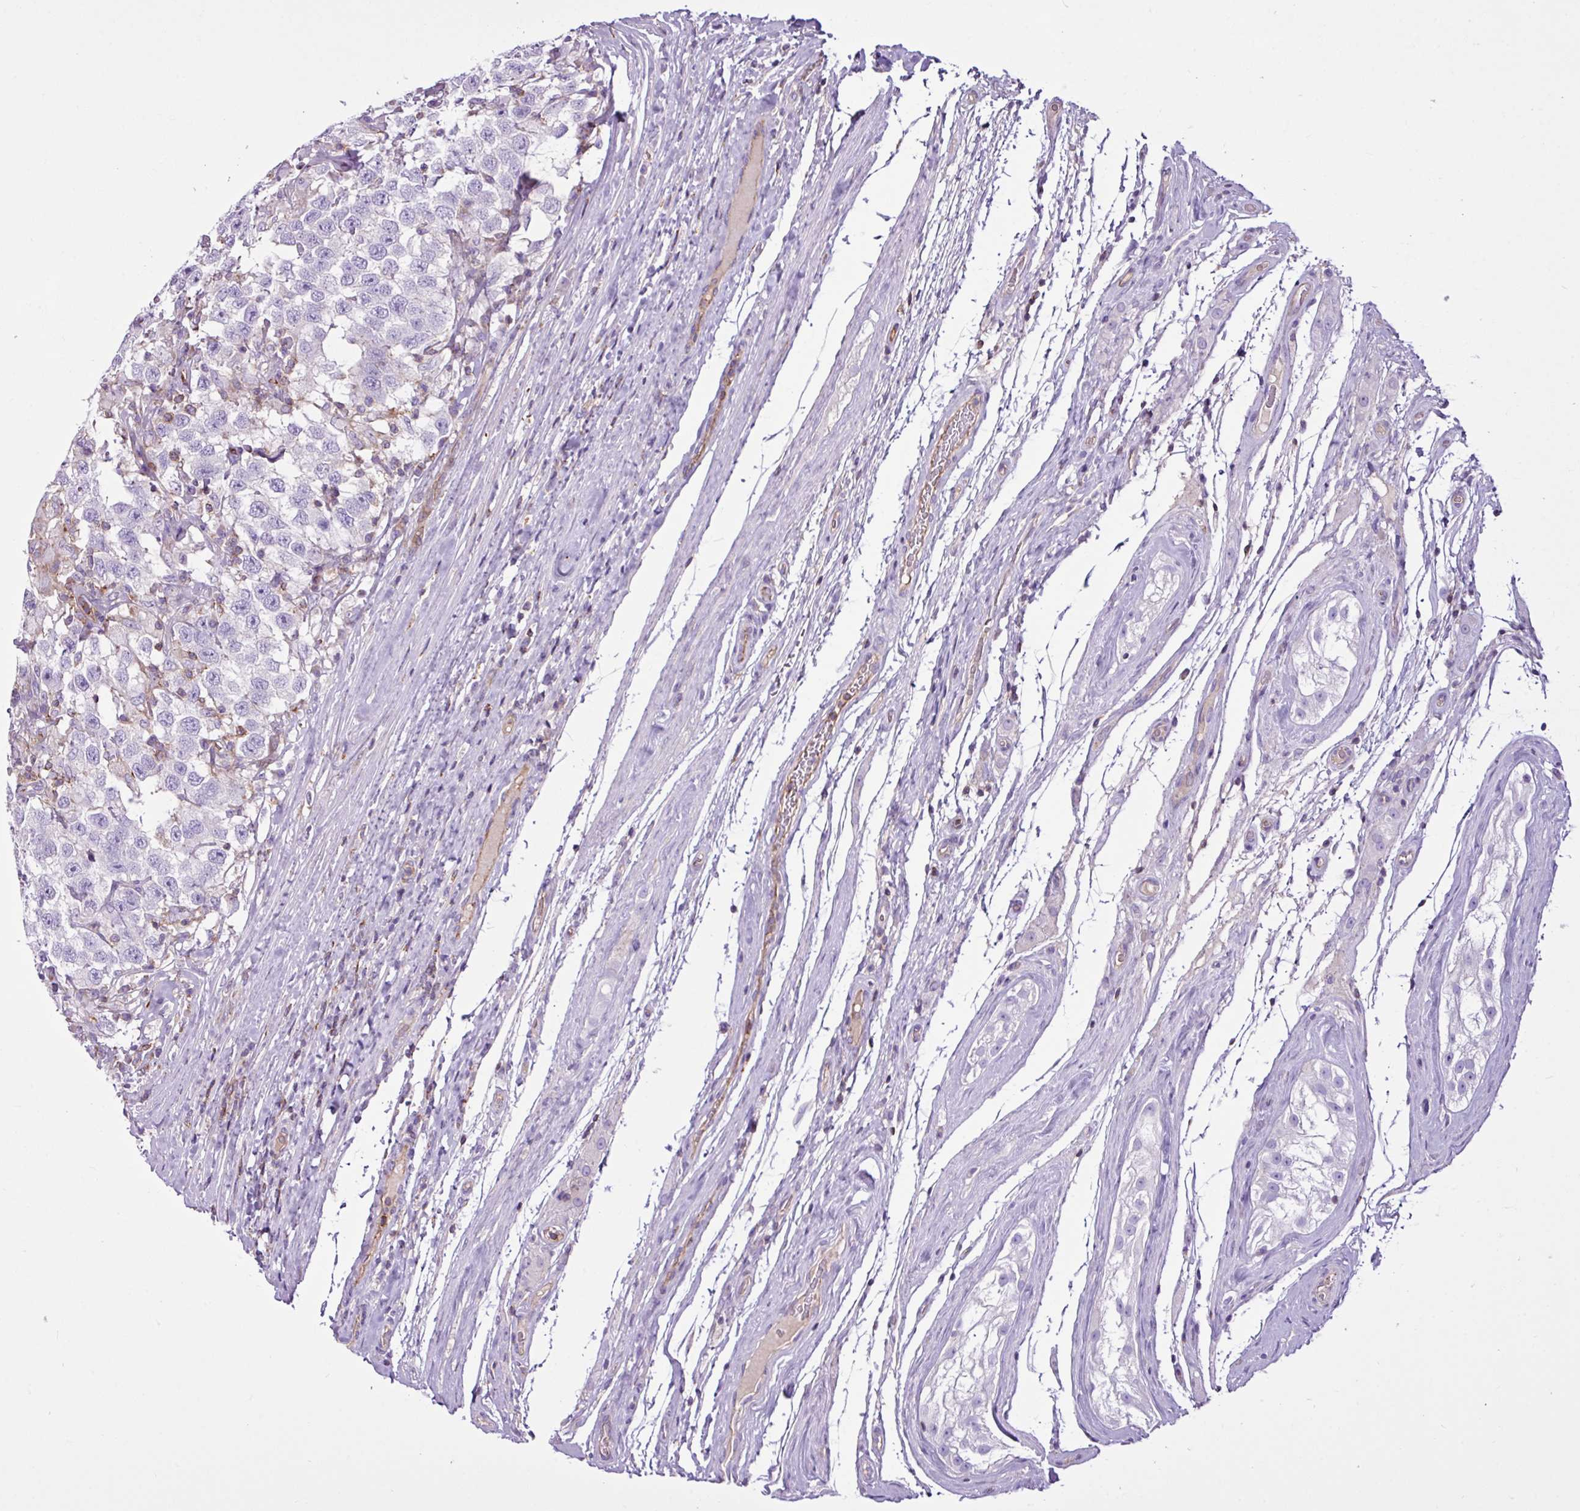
{"staining": {"intensity": "negative", "quantity": "none", "location": "none"}, "tissue": "testis cancer", "cell_type": "Tumor cells", "image_type": "cancer", "snomed": [{"axis": "morphology", "description": "Seminoma, NOS"}, {"axis": "topography", "description": "Testis"}], "caption": "DAB (3,3'-diaminobenzidine) immunohistochemical staining of seminoma (testis) displays no significant staining in tumor cells. The staining is performed using DAB brown chromogen with nuclei counter-stained in using hematoxylin.", "gene": "EME2", "patient": {"sex": "male", "age": 41}}